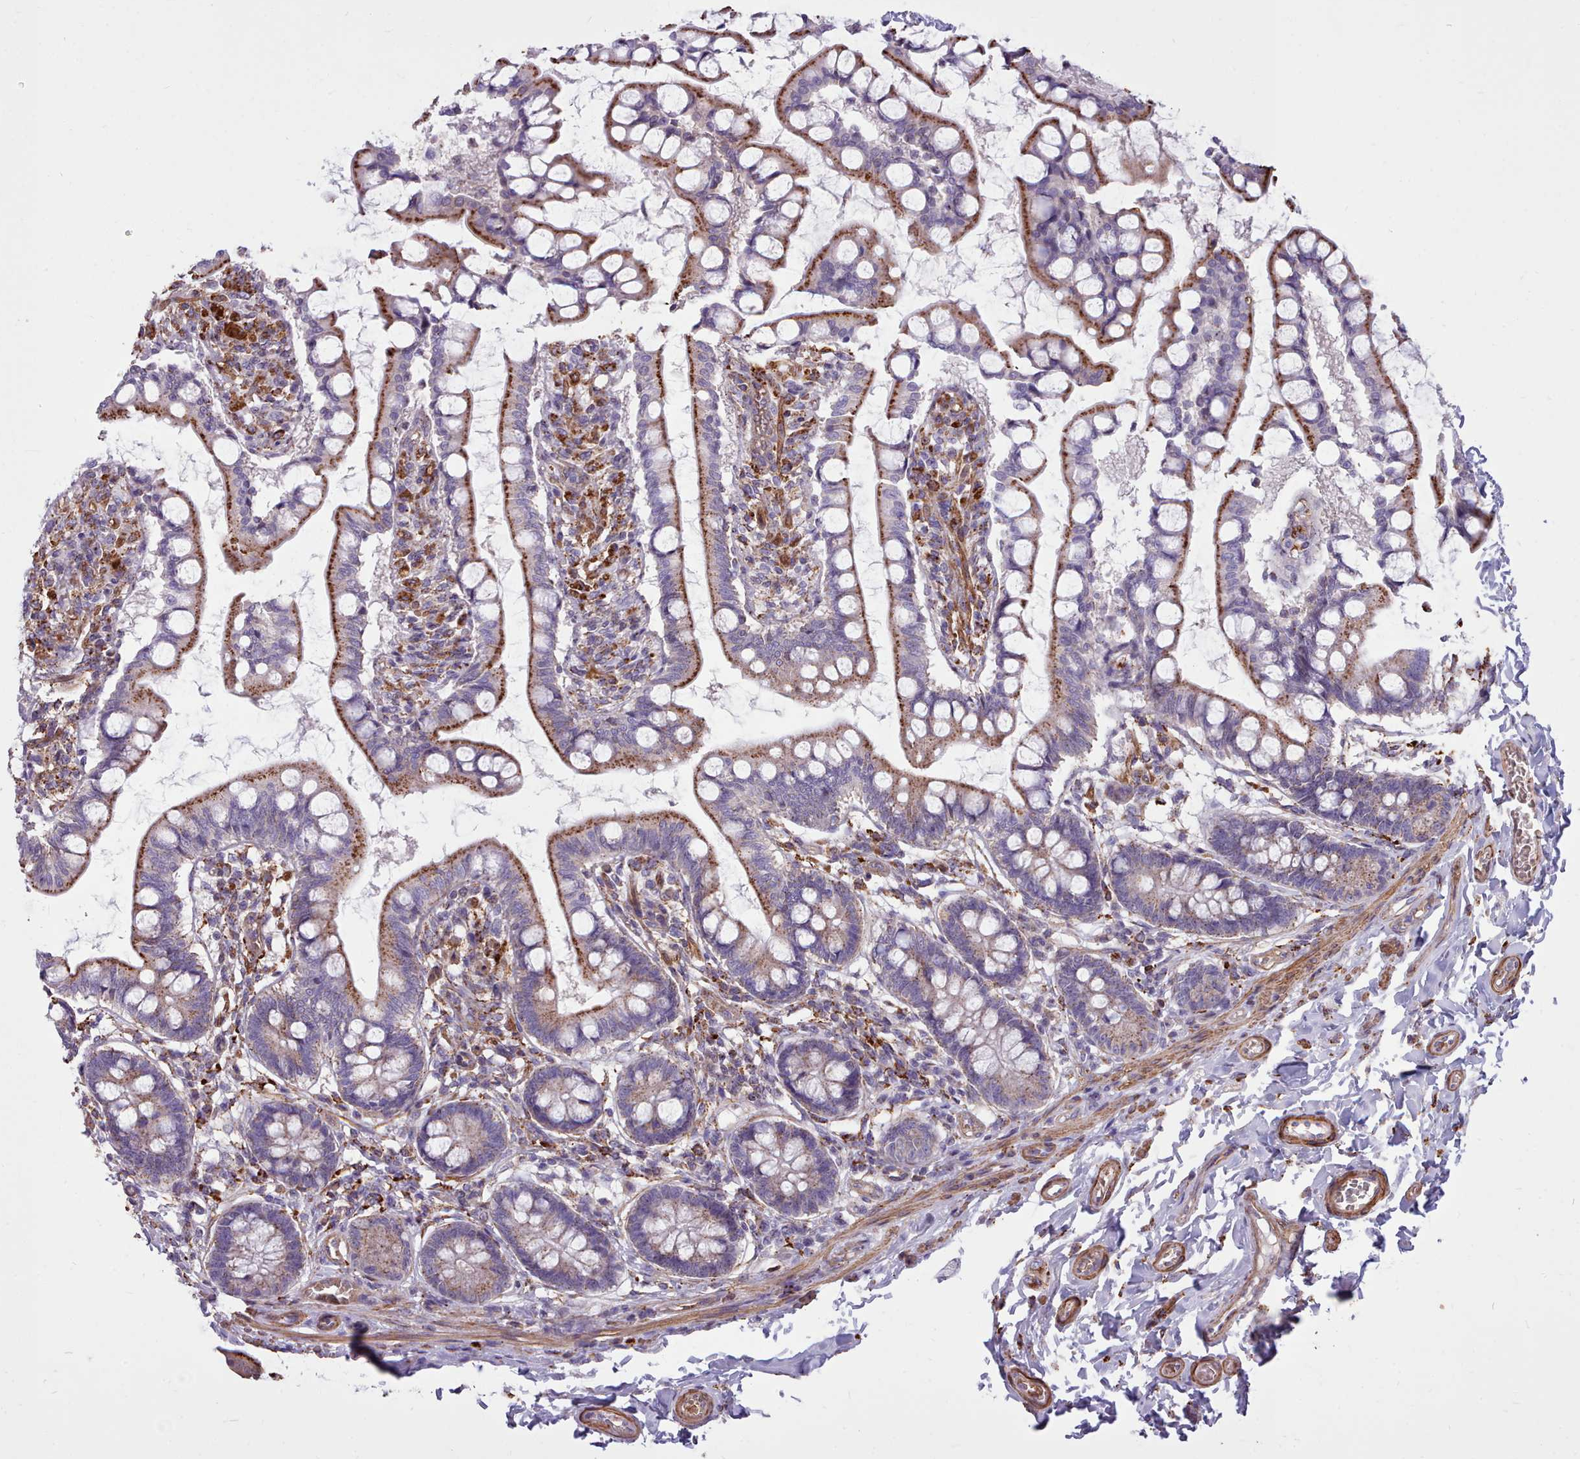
{"staining": {"intensity": "strong", "quantity": ">75%", "location": "cytoplasmic/membranous"}, "tissue": "small intestine", "cell_type": "Glandular cells", "image_type": "normal", "snomed": [{"axis": "morphology", "description": "Normal tissue, NOS"}, {"axis": "topography", "description": "Small intestine"}], "caption": "A high amount of strong cytoplasmic/membranous staining is present in about >75% of glandular cells in normal small intestine.", "gene": "PACSIN3", "patient": {"sex": "male", "age": 52}}